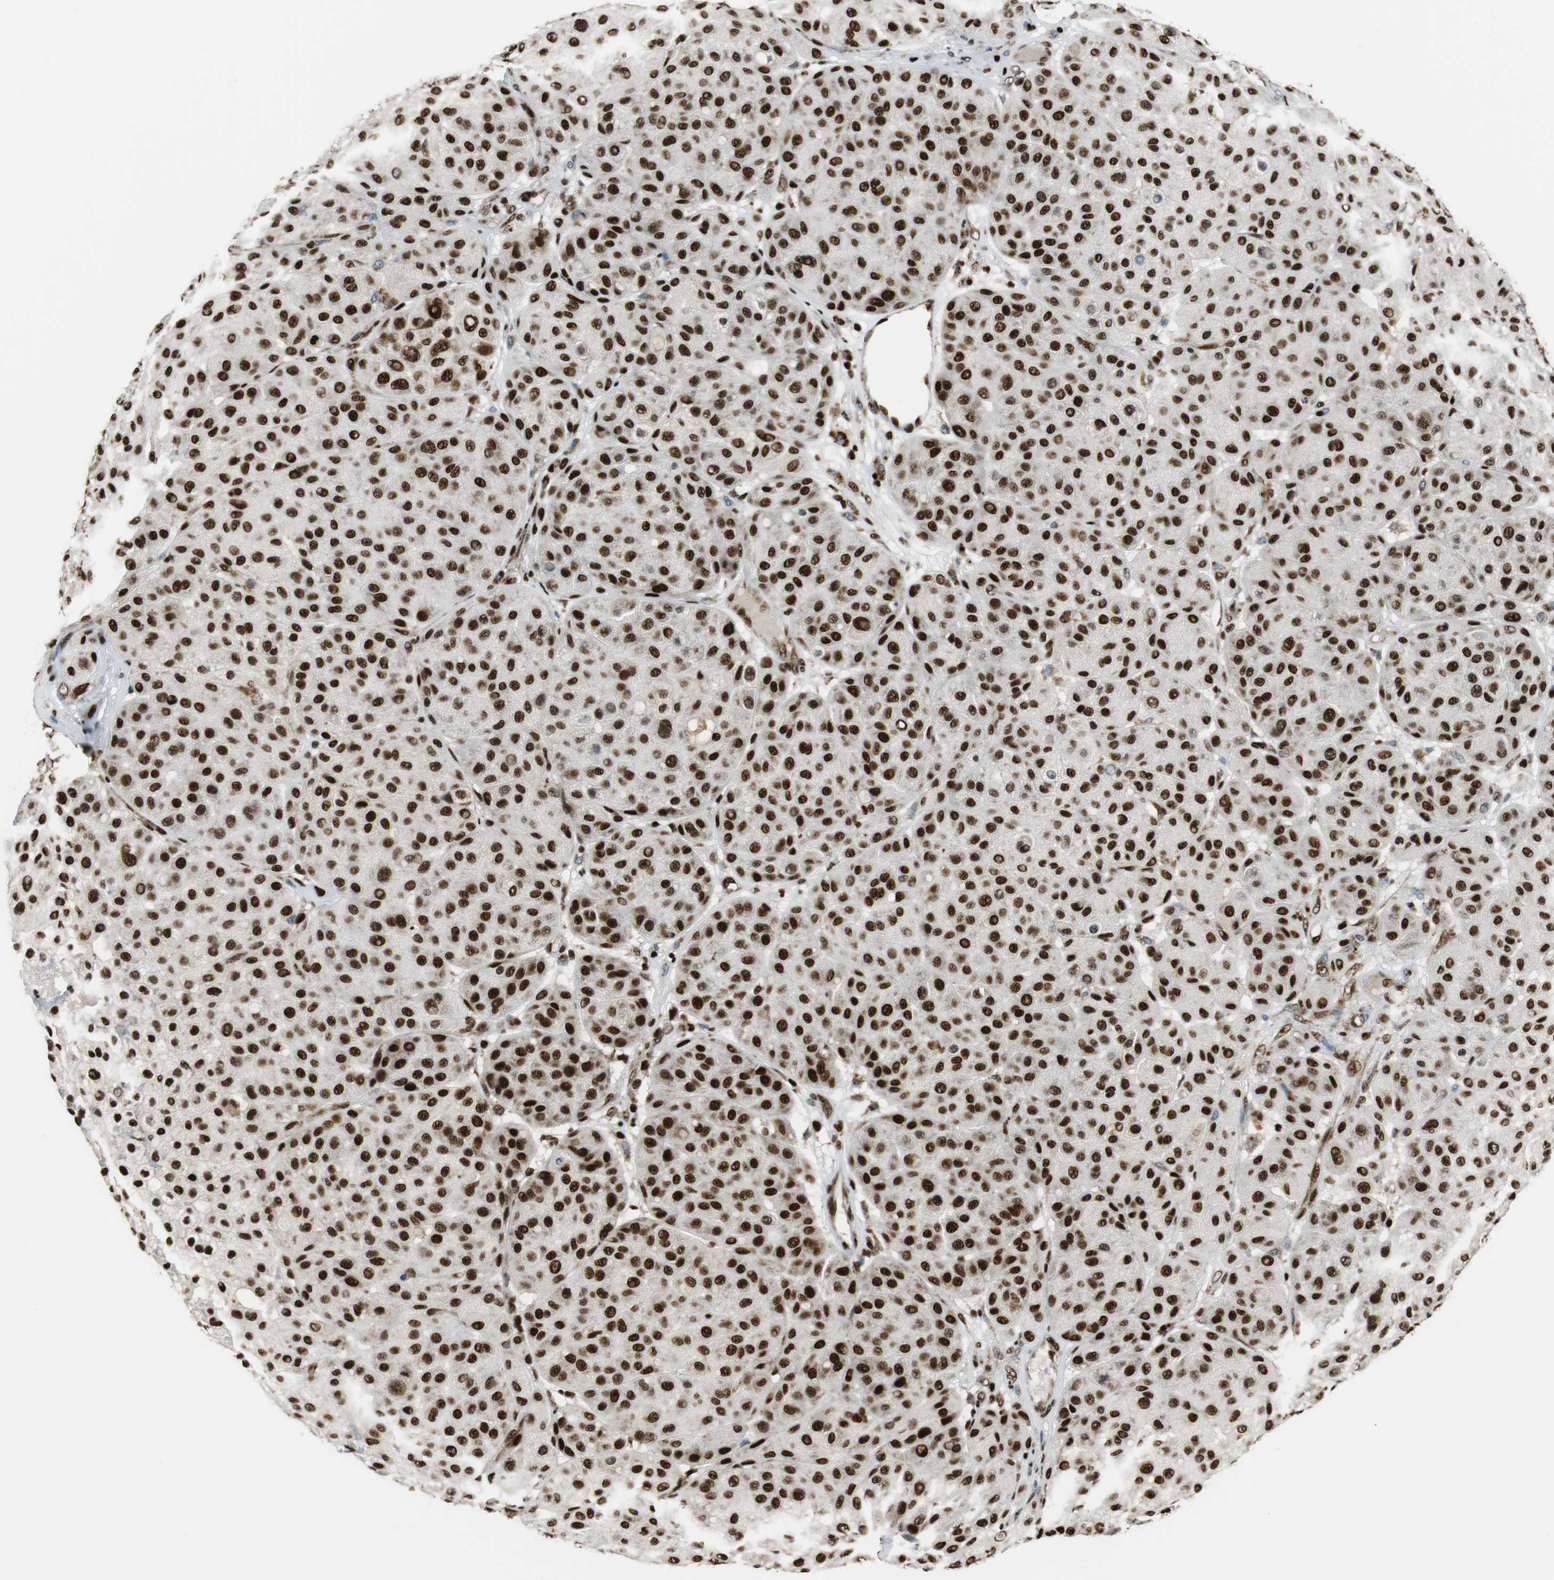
{"staining": {"intensity": "strong", "quantity": ">75%", "location": "nuclear"}, "tissue": "melanoma", "cell_type": "Tumor cells", "image_type": "cancer", "snomed": [{"axis": "morphology", "description": "Normal tissue, NOS"}, {"axis": "morphology", "description": "Malignant melanoma, Metastatic site"}, {"axis": "topography", "description": "Skin"}], "caption": "Human malignant melanoma (metastatic site) stained for a protein (brown) shows strong nuclear positive positivity in about >75% of tumor cells.", "gene": "HDAC1", "patient": {"sex": "male", "age": 41}}